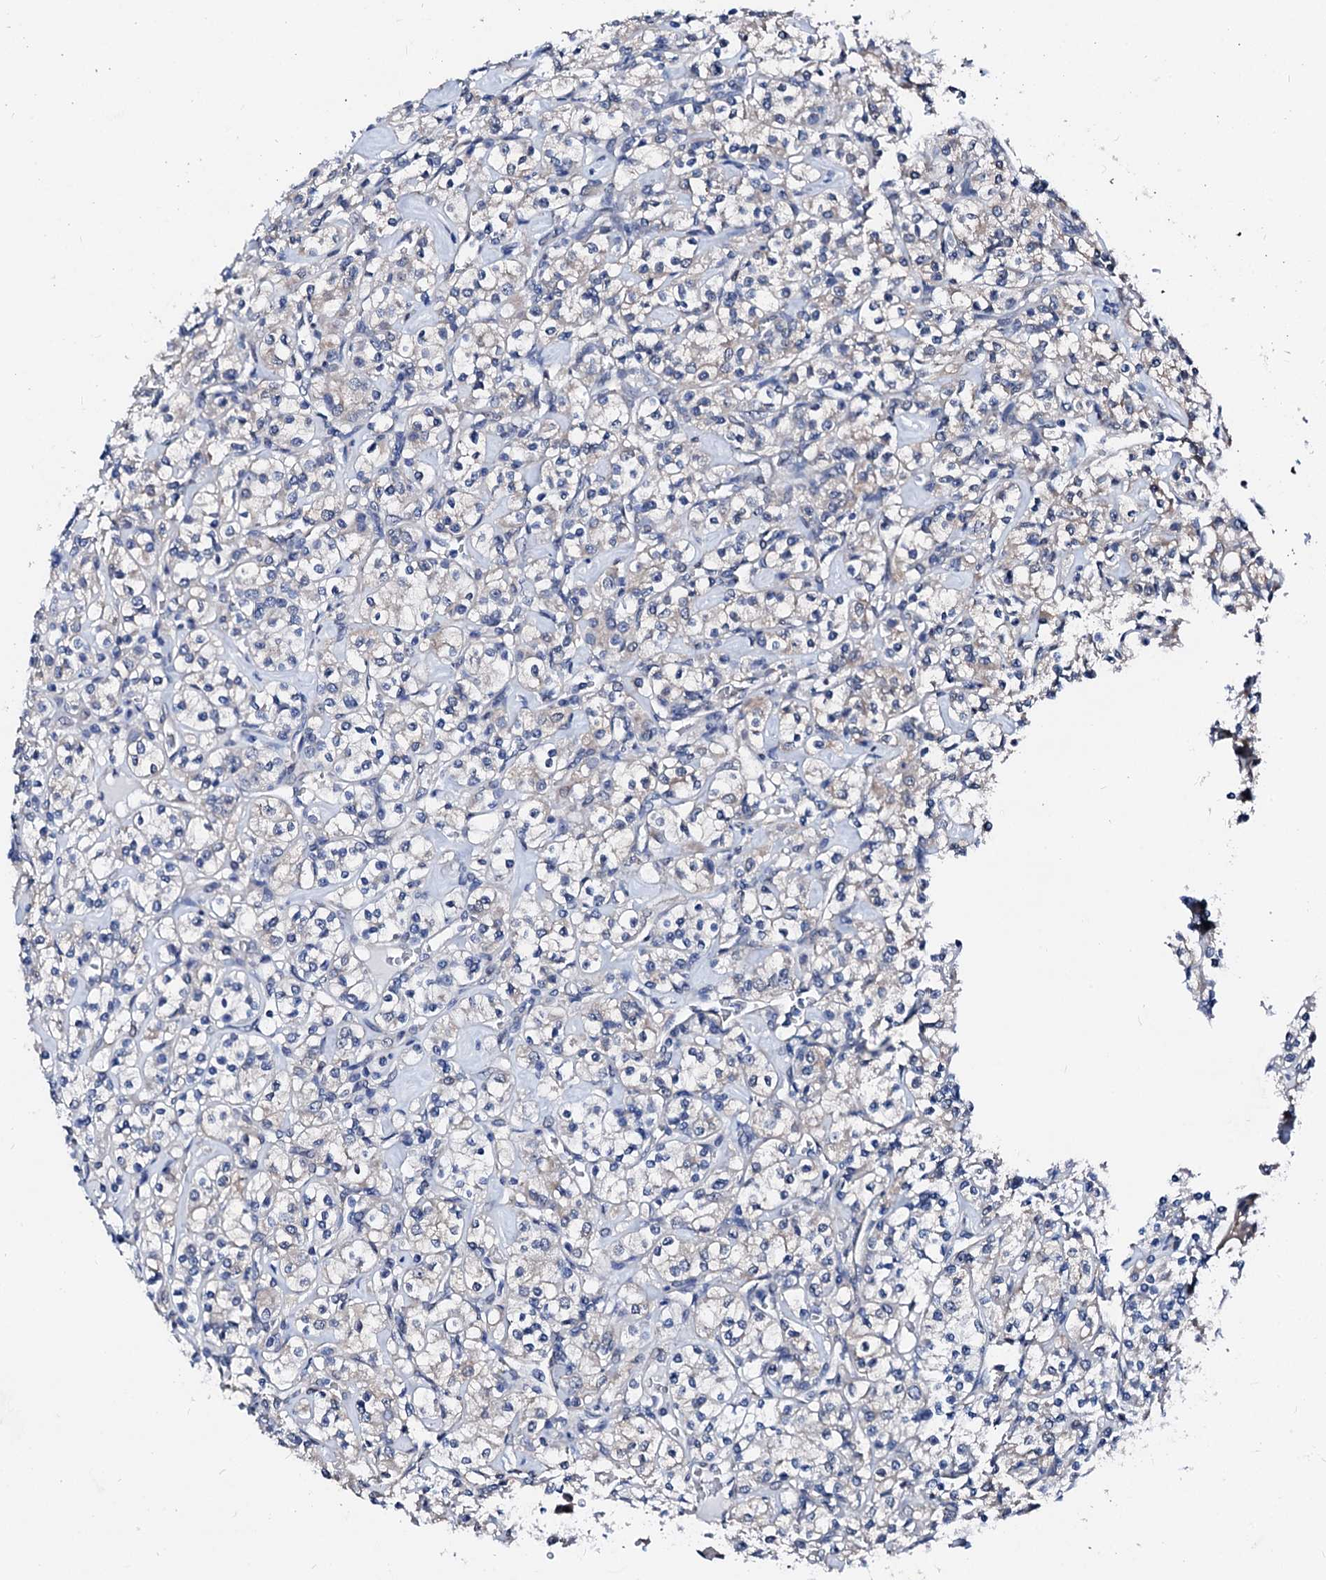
{"staining": {"intensity": "weak", "quantity": "<25%", "location": "cytoplasmic/membranous"}, "tissue": "renal cancer", "cell_type": "Tumor cells", "image_type": "cancer", "snomed": [{"axis": "morphology", "description": "Adenocarcinoma, NOS"}, {"axis": "topography", "description": "Kidney"}], "caption": "There is no significant expression in tumor cells of adenocarcinoma (renal).", "gene": "CSN2", "patient": {"sex": "male", "age": 77}}